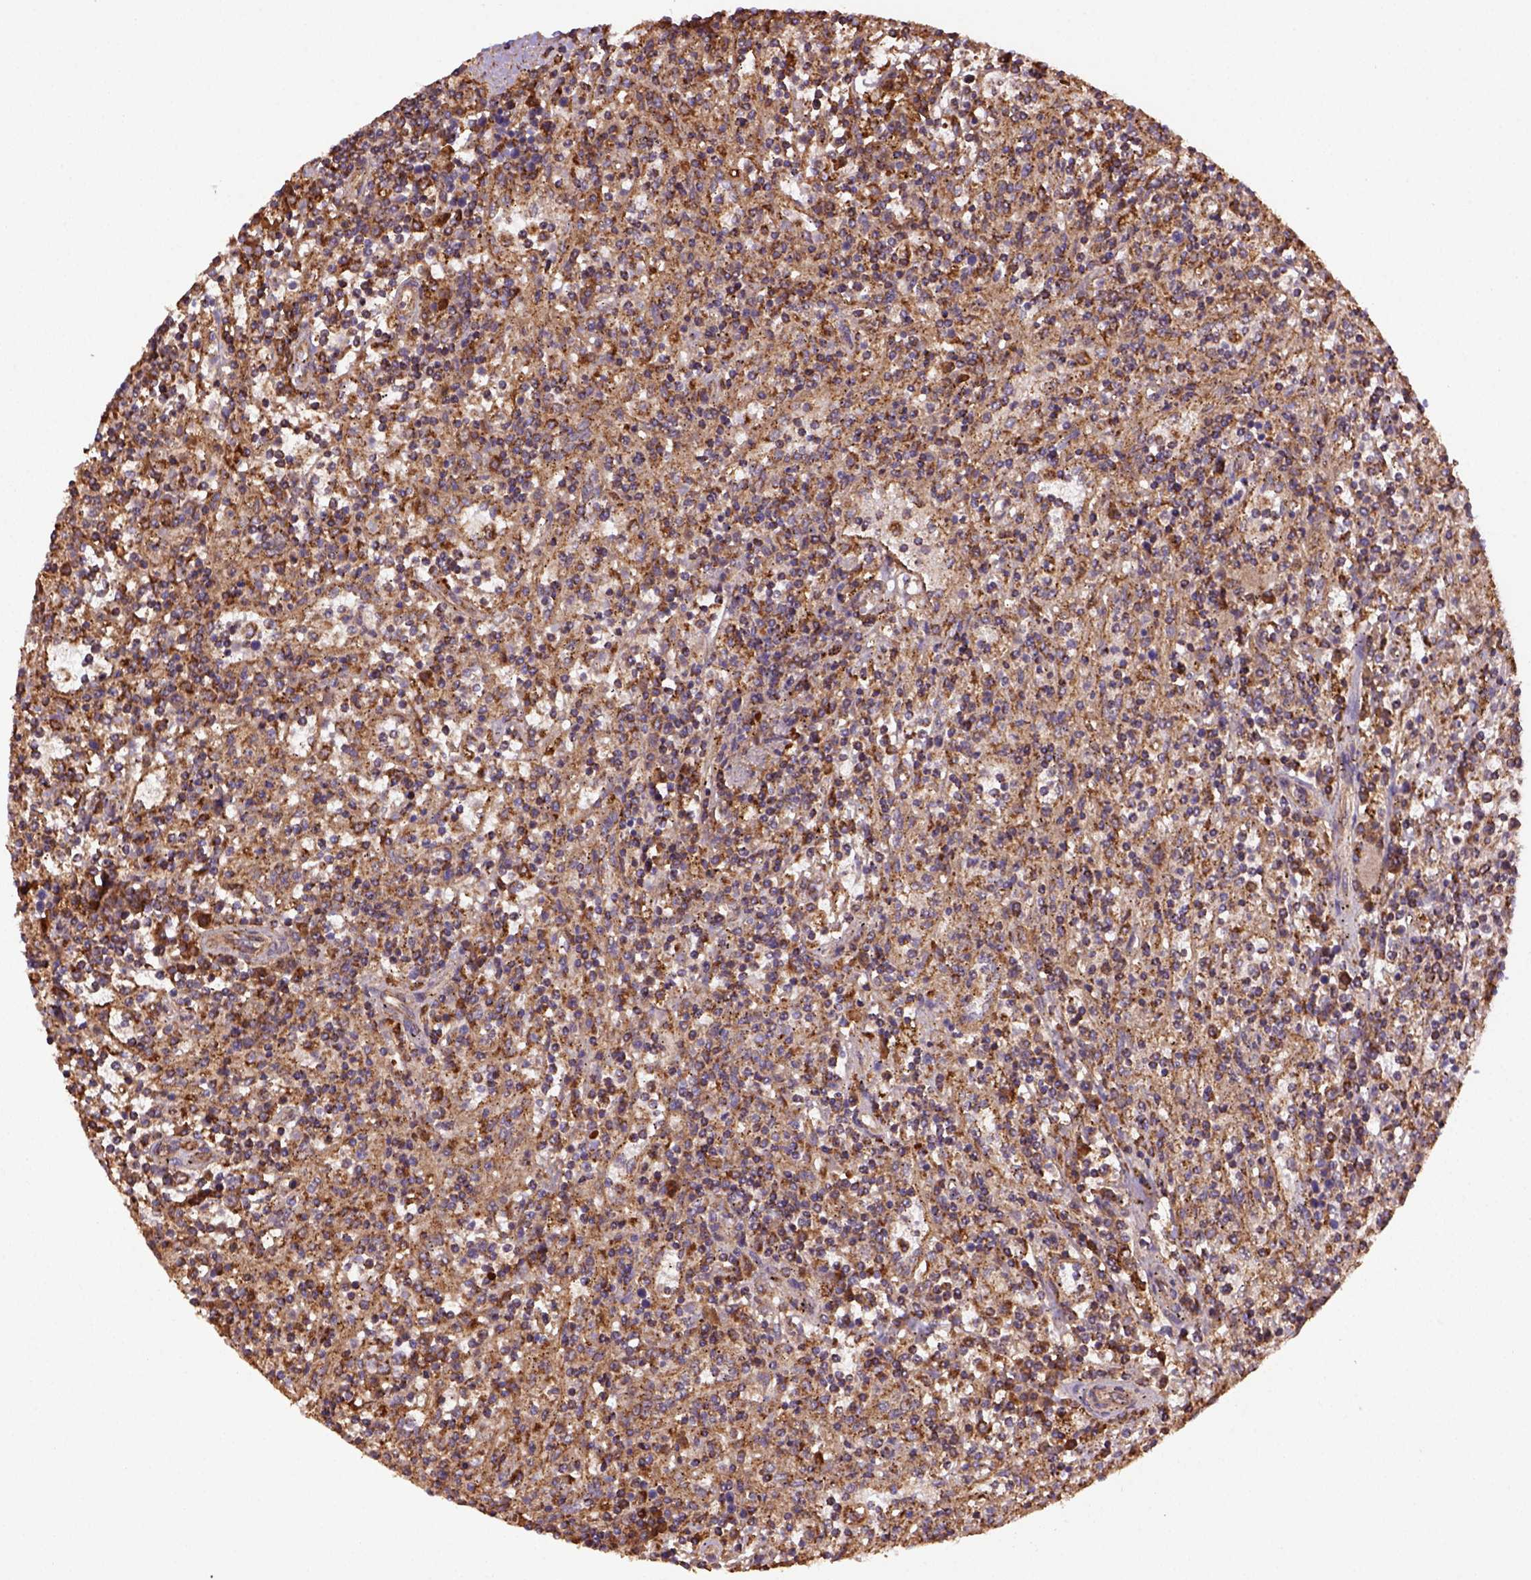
{"staining": {"intensity": "moderate", "quantity": ">75%", "location": "cytoplasmic/membranous"}, "tissue": "lymphoma", "cell_type": "Tumor cells", "image_type": "cancer", "snomed": [{"axis": "morphology", "description": "Malignant lymphoma, non-Hodgkin's type, Low grade"}, {"axis": "topography", "description": "Spleen"}], "caption": "A histopathology image of human lymphoma stained for a protein reveals moderate cytoplasmic/membranous brown staining in tumor cells. Using DAB (brown) and hematoxylin (blue) stains, captured at high magnification using brightfield microscopy.", "gene": "MAPK8IP3", "patient": {"sex": "male", "age": 62}}